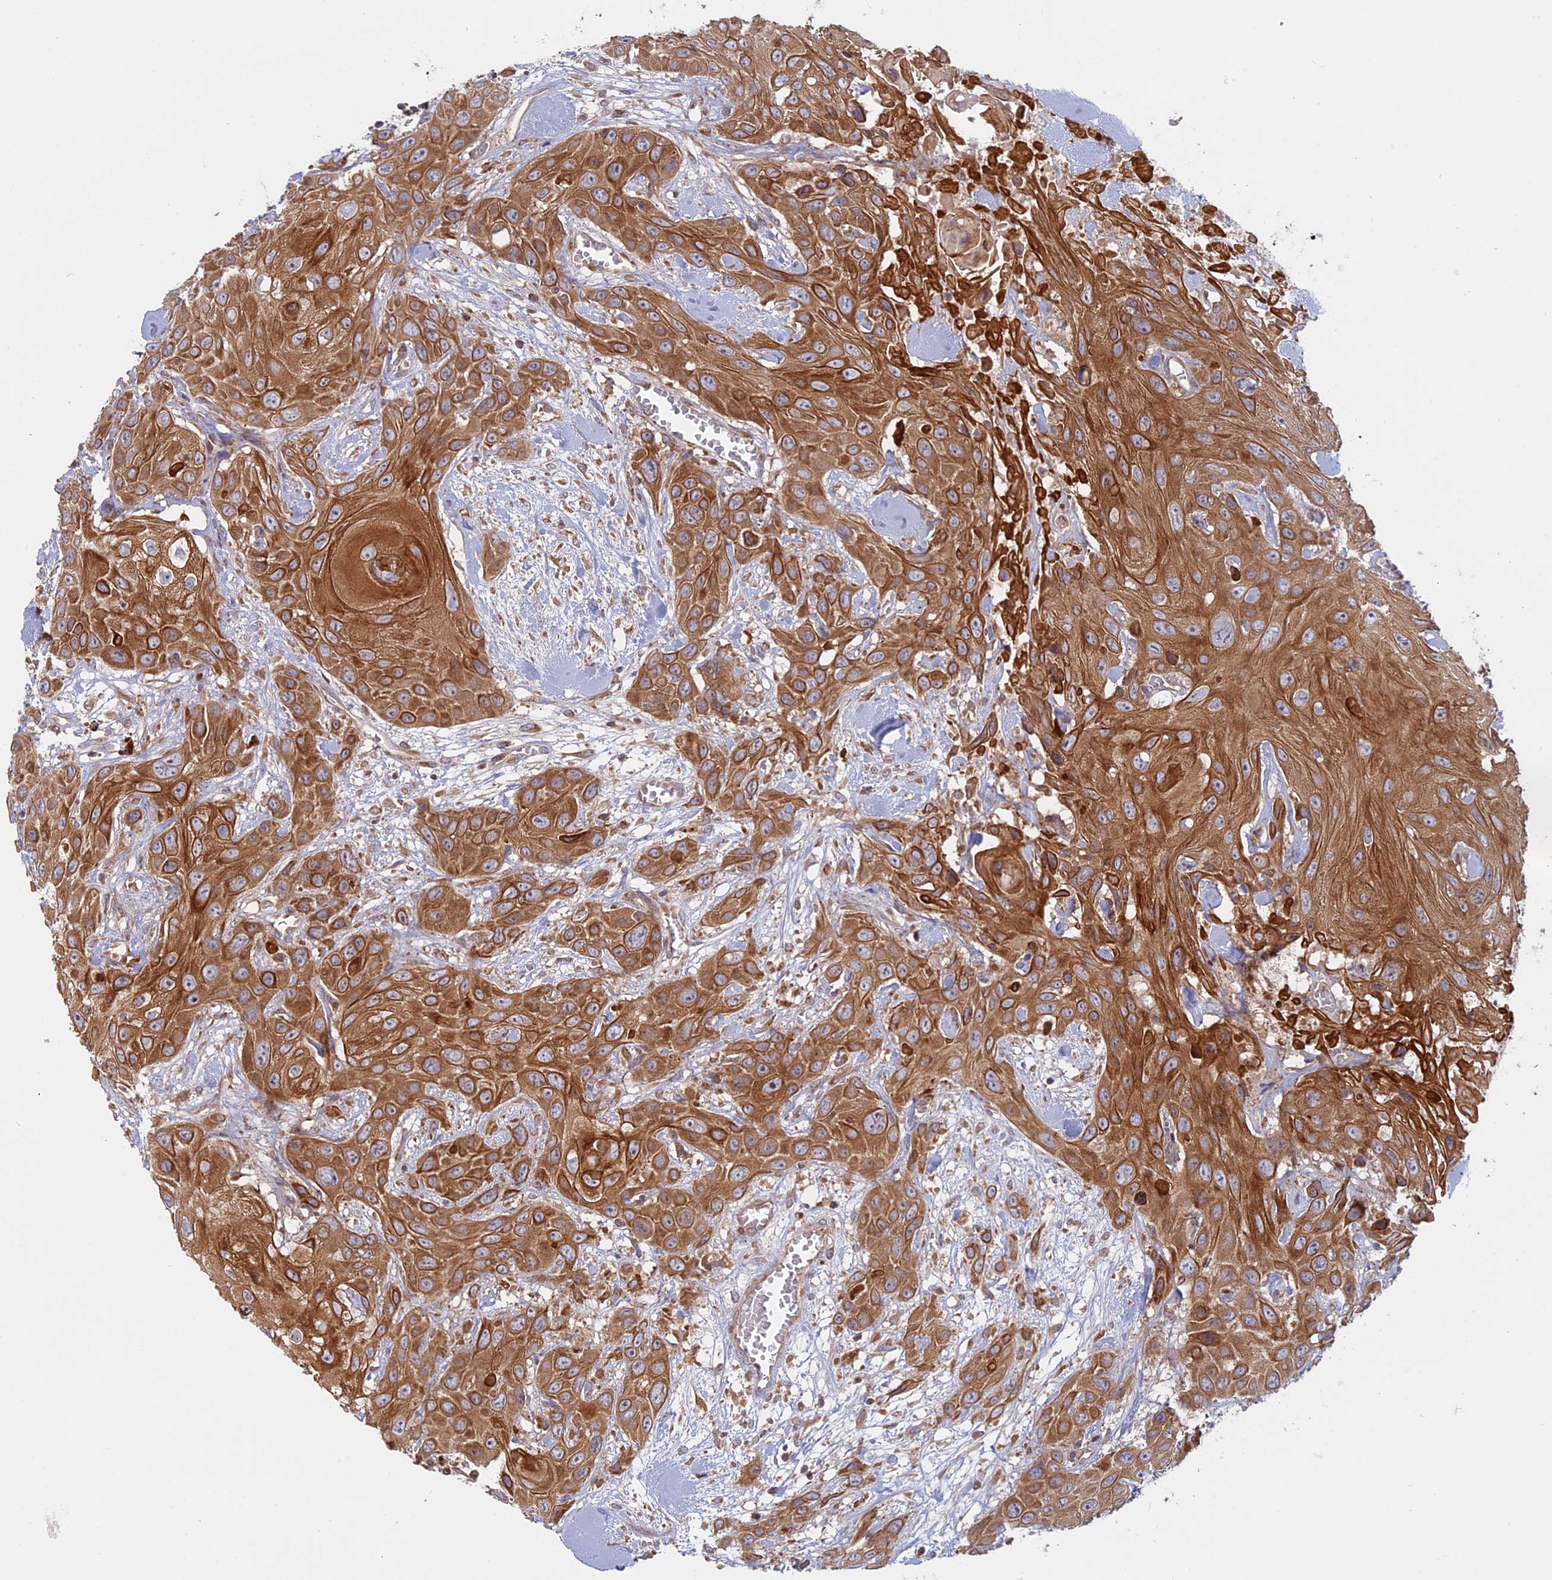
{"staining": {"intensity": "moderate", "quantity": ">75%", "location": "cytoplasmic/membranous"}, "tissue": "head and neck cancer", "cell_type": "Tumor cells", "image_type": "cancer", "snomed": [{"axis": "morphology", "description": "Squamous cell carcinoma, NOS"}, {"axis": "topography", "description": "Head-Neck"}], "caption": "Immunohistochemistry (IHC) (DAB) staining of head and neck cancer displays moderate cytoplasmic/membranous protein staining in approximately >75% of tumor cells.", "gene": "TMEM208", "patient": {"sex": "male", "age": 81}}